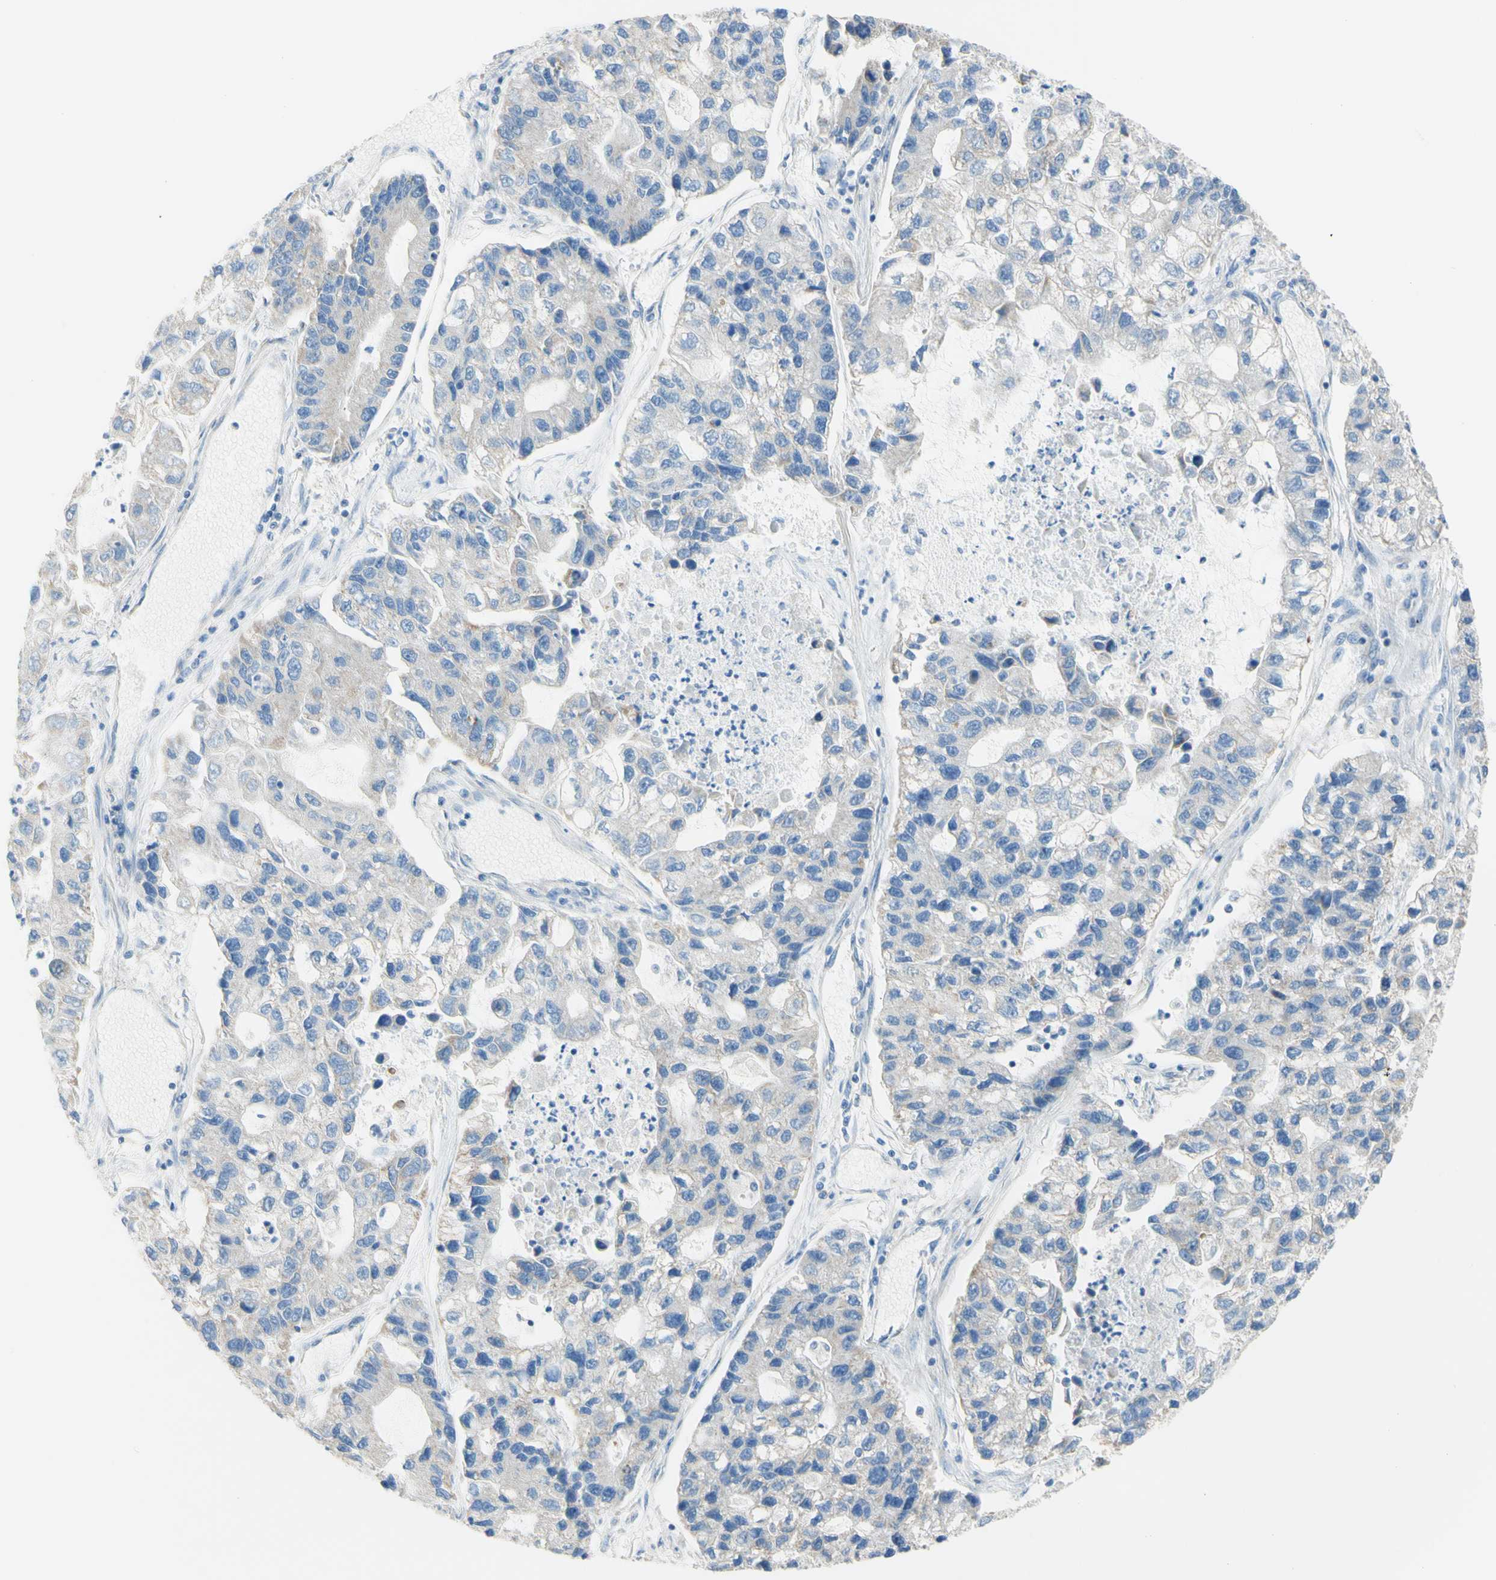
{"staining": {"intensity": "weak", "quantity": "<25%", "location": "cytoplasmic/membranous"}, "tissue": "lung cancer", "cell_type": "Tumor cells", "image_type": "cancer", "snomed": [{"axis": "morphology", "description": "Adenocarcinoma, NOS"}, {"axis": "topography", "description": "Lung"}], "caption": "Lung adenocarcinoma was stained to show a protein in brown. There is no significant positivity in tumor cells.", "gene": "RETREG2", "patient": {"sex": "female", "age": 51}}